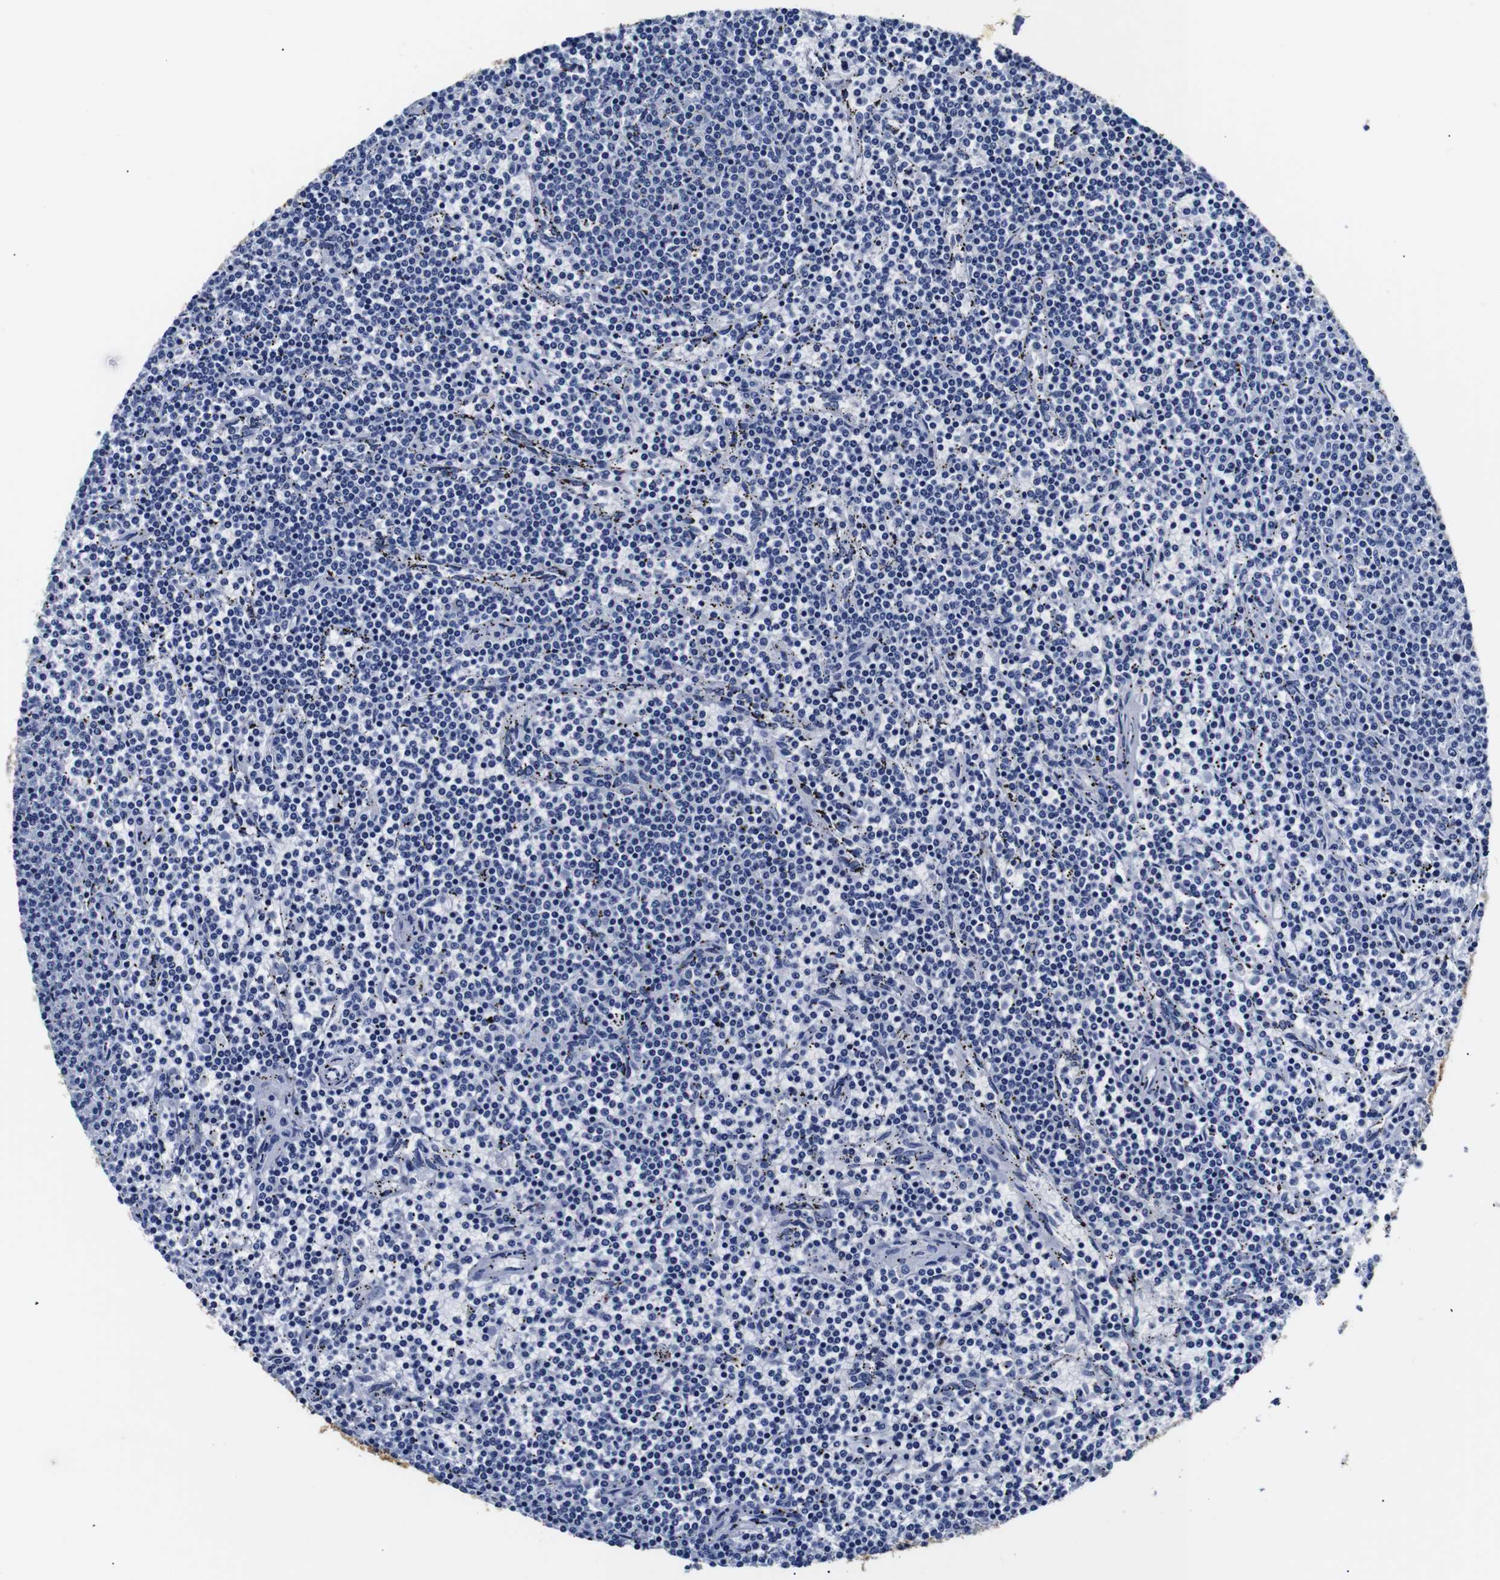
{"staining": {"intensity": "negative", "quantity": "none", "location": "none"}, "tissue": "lymphoma", "cell_type": "Tumor cells", "image_type": "cancer", "snomed": [{"axis": "morphology", "description": "Malignant lymphoma, non-Hodgkin's type, Low grade"}, {"axis": "topography", "description": "Spleen"}], "caption": "Human lymphoma stained for a protein using IHC exhibits no positivity in tumor cells.", "gene": "GAP43", "patient": {"sex": "female", "age": 50}}